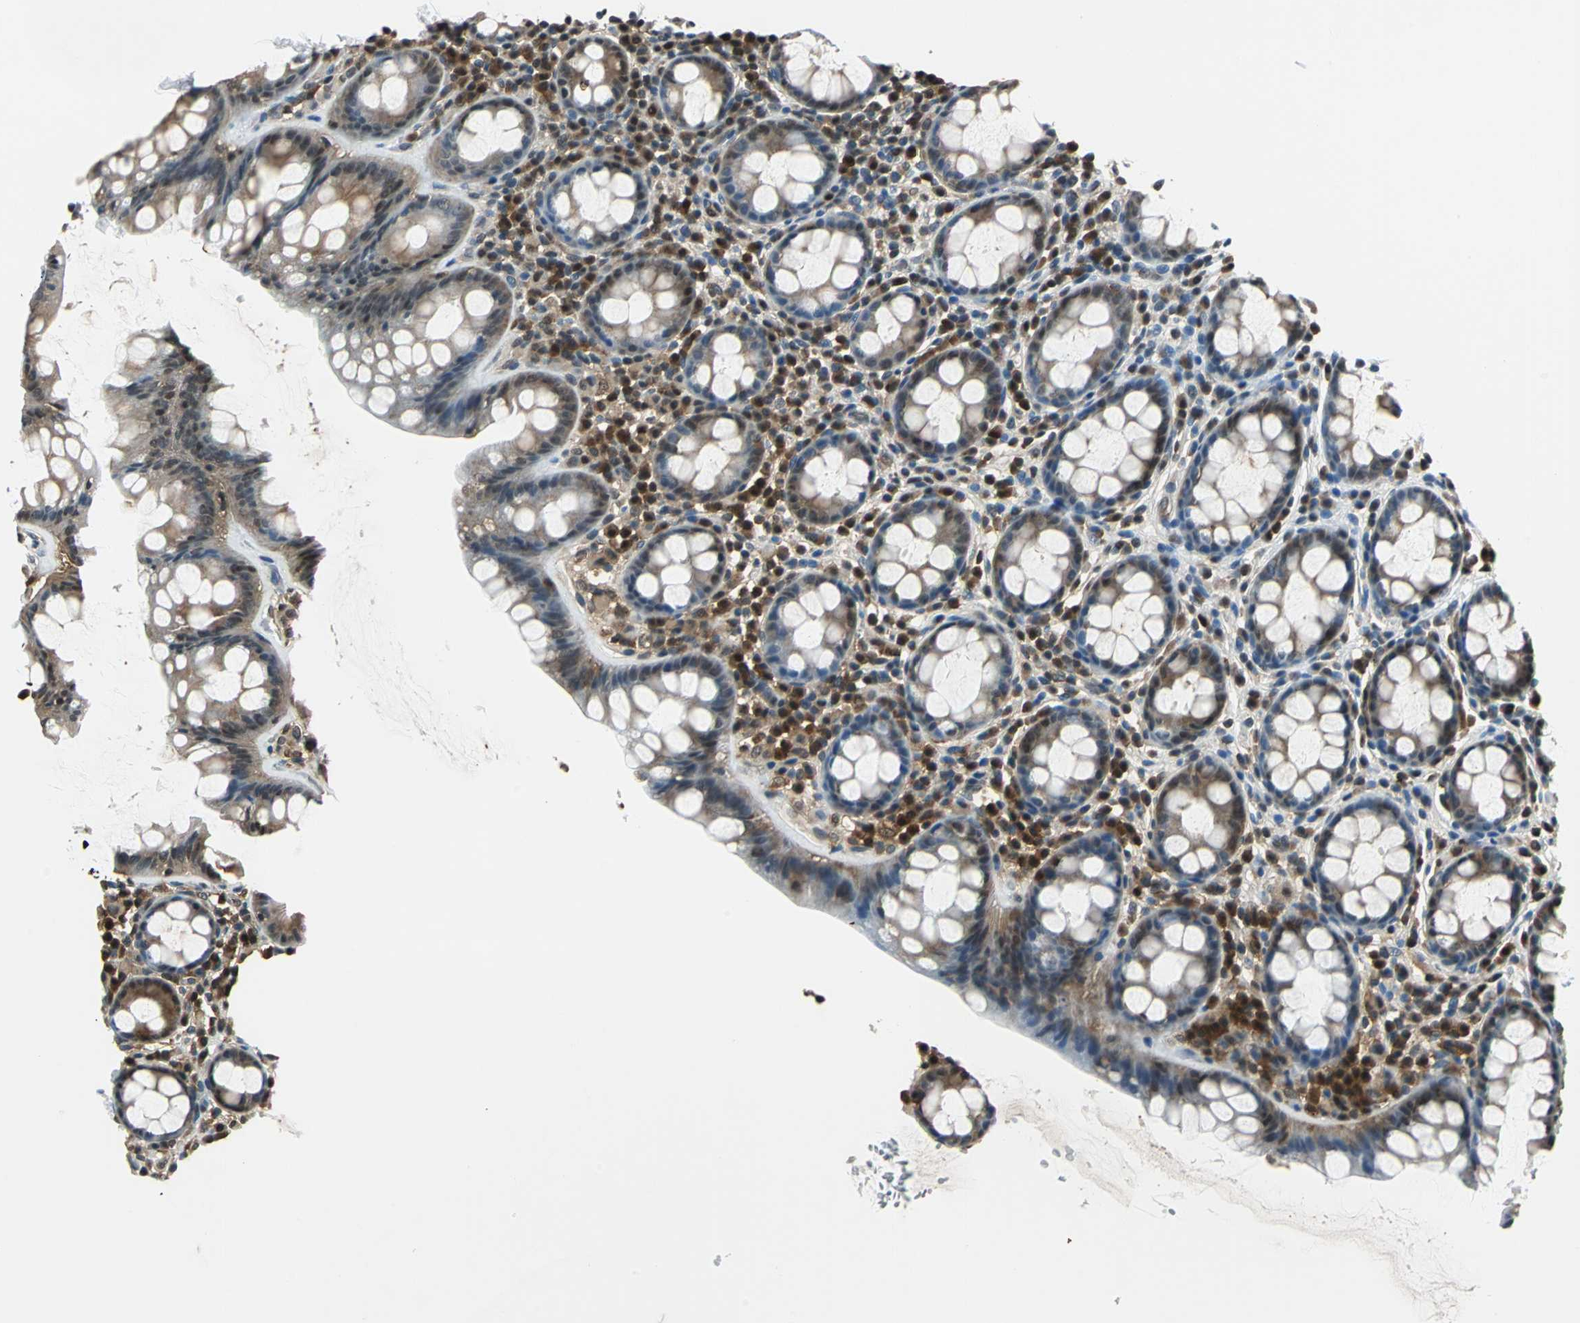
{"staining": {"intensity": "moderate", "quantity": "25%-75%", "location": "cytoplasmic/membranous"}, "tissue": "rectum", "cell_type": "Glandular cells", "image_type": "normal", "snomed": [{"axis": "morphology", "description": "Normal tissue, NOS"}, {"axis": "topography", "description": "Rectum"}], "caption": "This image displays IHC staining of normal human rectum, with medium moderate cytoplasmic/membranous positivity in approximately 25%-75% of glandular cells.", "gene": "PSME1", "patient": {"sex": "male", "age": 92}}